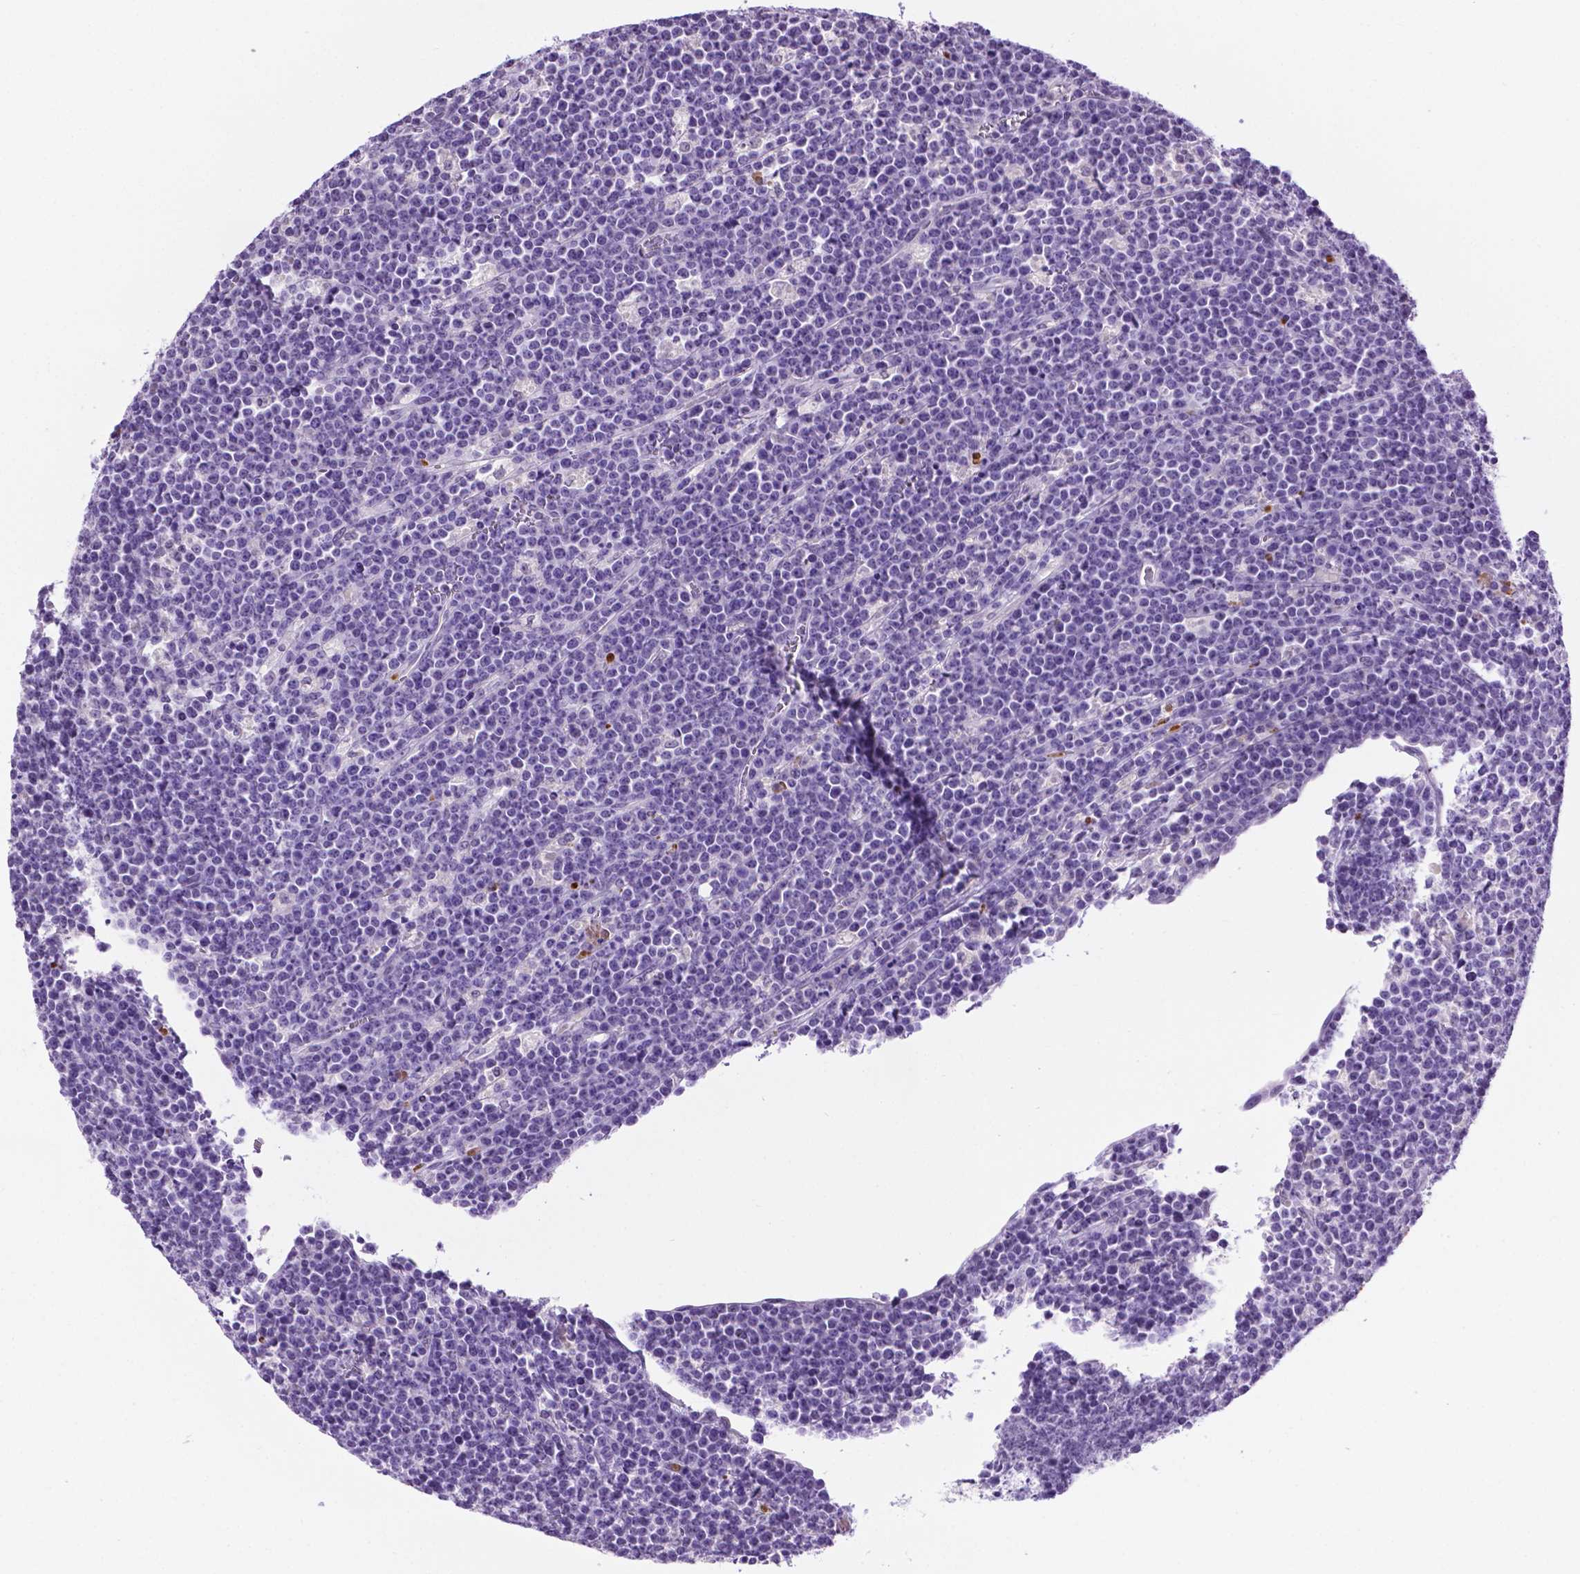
{"staining": {"intensity": "negative", "quantity": "none", "location": "none"}, "tissue": "lymphoma", "cell_type": "Tumor cells", "image_type": "cancer", "snomed": [{"axis": "morphology", "description": "Malignant lymphoma, non-Hodgkin's type, High grade"}, {"axis": "topography", "description": "Ovary"}], "caption": "Immunohistochemistry micrograph of human high-grade malignant lymphoma, non-Hodgkin's type stained for a protein (brown), which displays no expression in tumor cells.", "gene": "MMP27", "patient": {"sex": "female", "age": 56}}